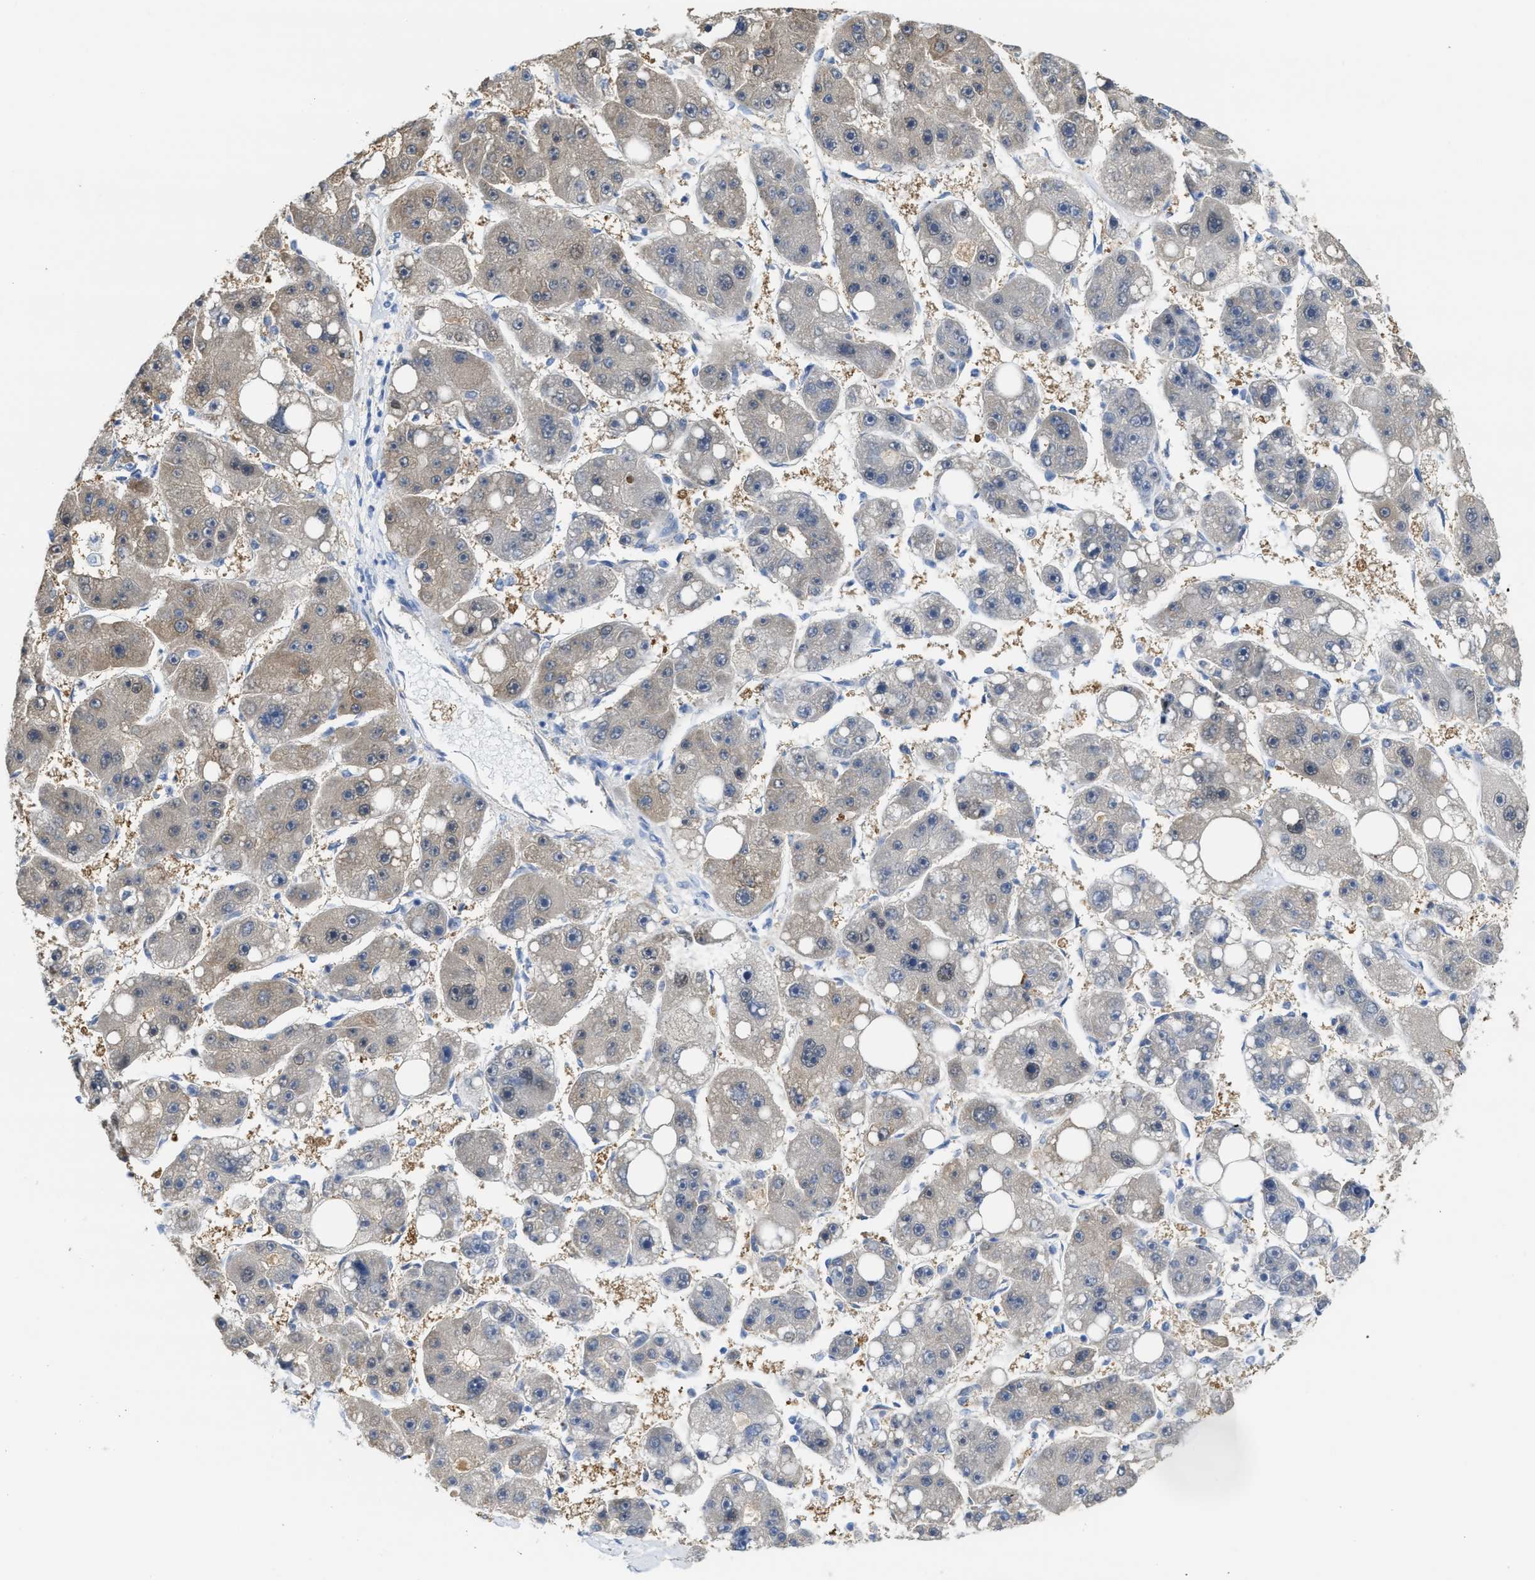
{"staining": {"intensity": "weak", "quantity": "<25%", "location": "cytoplasmic/membranous"}, "tissue": "liver cancer", "cell_type": "Tumor cells", "image_type": "cancer", "snomed": [{"axis": "morphology", "description": "Carcinoma, Hepatocellular, NOS"}, {"axis": "topography", "description": "Liver"}], "caption": "Tumor cells are negative for brown protein staining in liver cancer. (Brightfield microscopy of DAB (3,3'-diaminobenzidine) immunohistochemistry at high magnification).", "gene": "ASS1", "patient": {"sex": "female", "age": 61}}